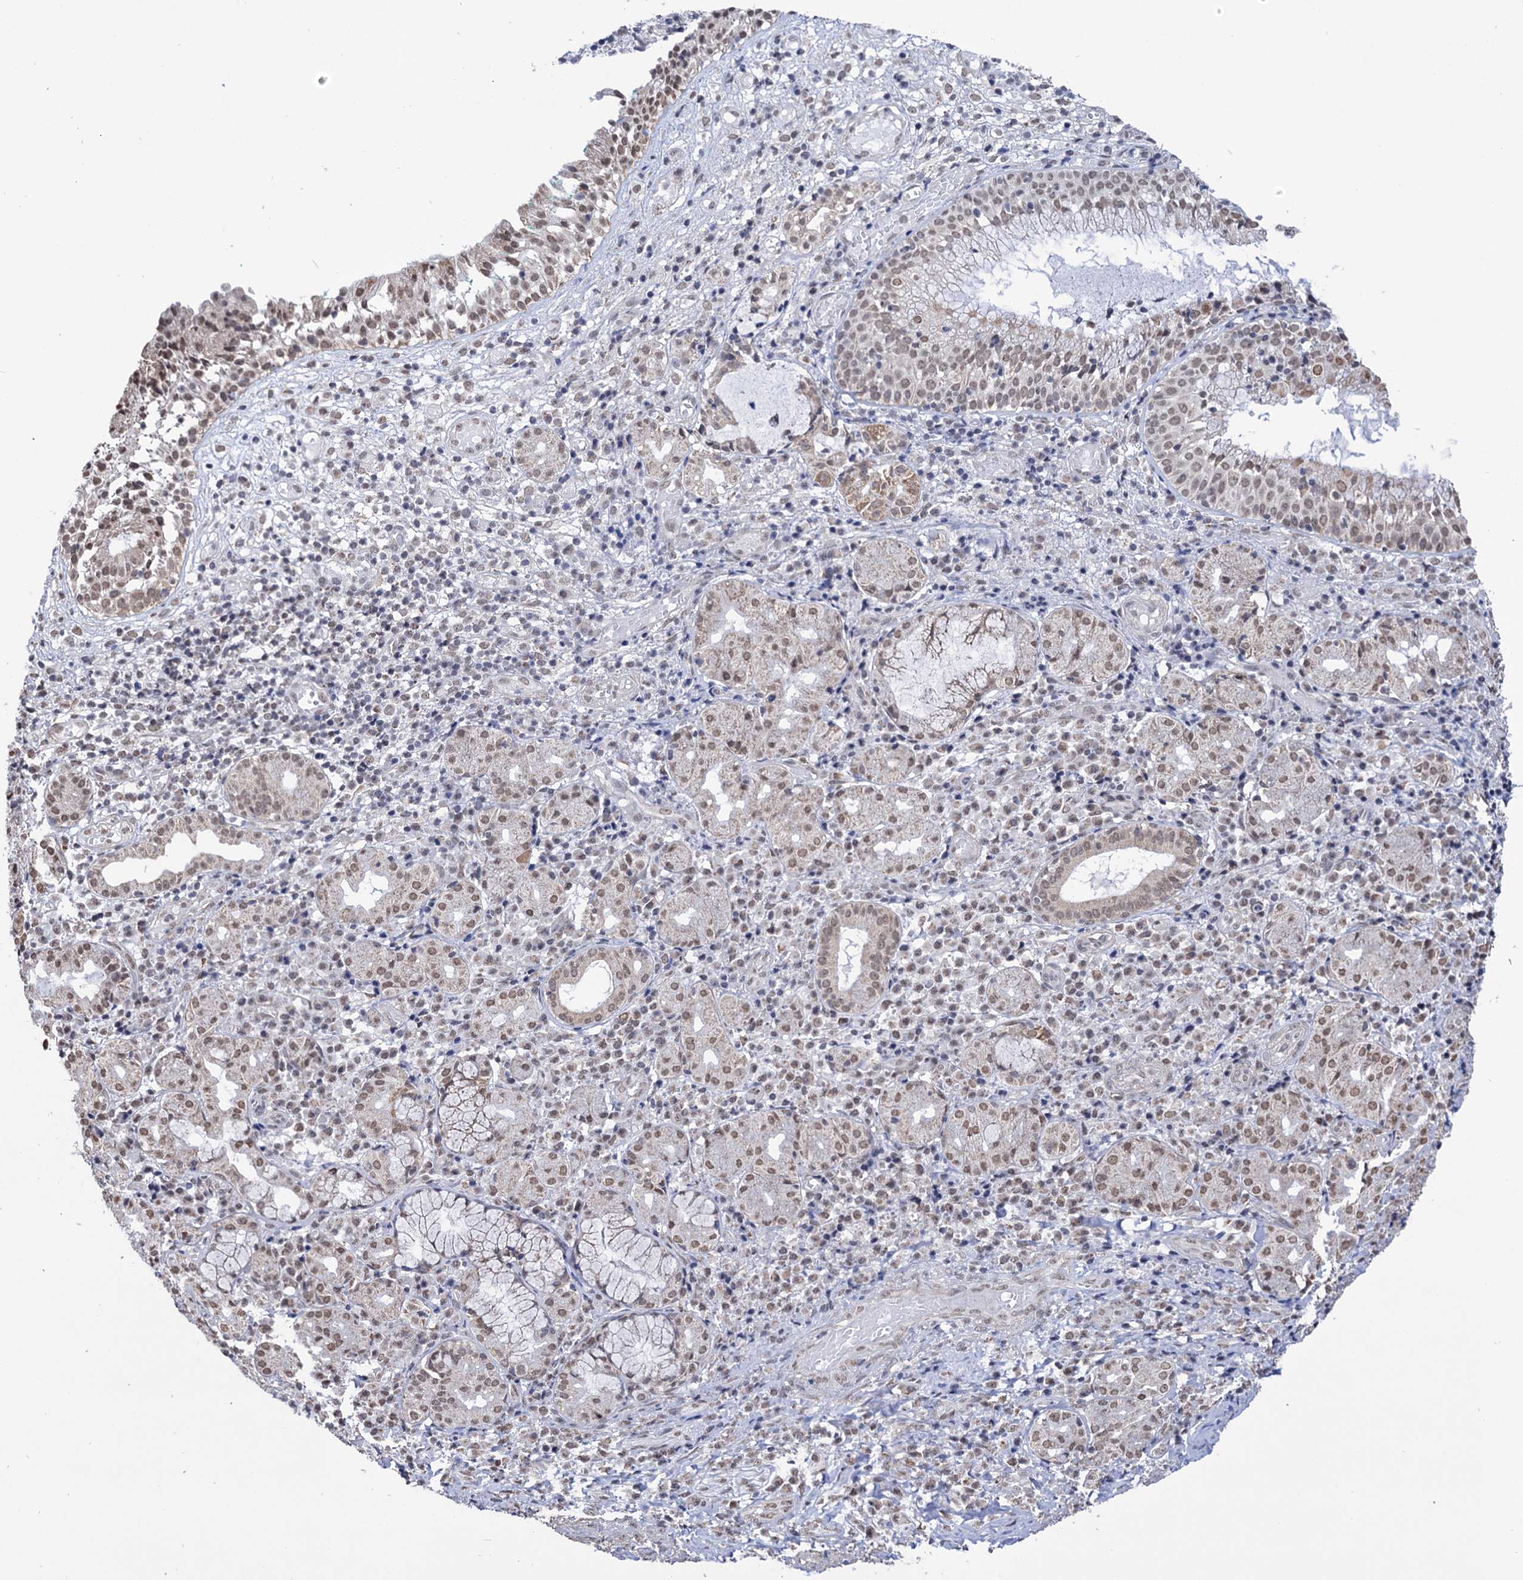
{"staining": {"intensity": "negative", "quantity": "none", "location": "none"}, "tissue": "adipose tissue", "cell_type": "Adipocytes", "image_type": "normal", "snomed": [{"axis": "morphology", "description": "Normal tissue, NOS"}, {"axis": "morphology", "description": "Basal cell carcinoma"}, {"axis": "topography", "description": "Cartilage tissue"}, {"axis": "topography", "description": "Nasopharynx"}, {"axis": "topography", "description": "Oral tissue"}], "caption": "A high-resolution histopathology image shows immunohistochemistry (IHC) staining of benign adipose tissue, which displays no significant expression in adipocytes.", "gene": "ABHD10", "patient": {"sex": "female", "age": 77}}